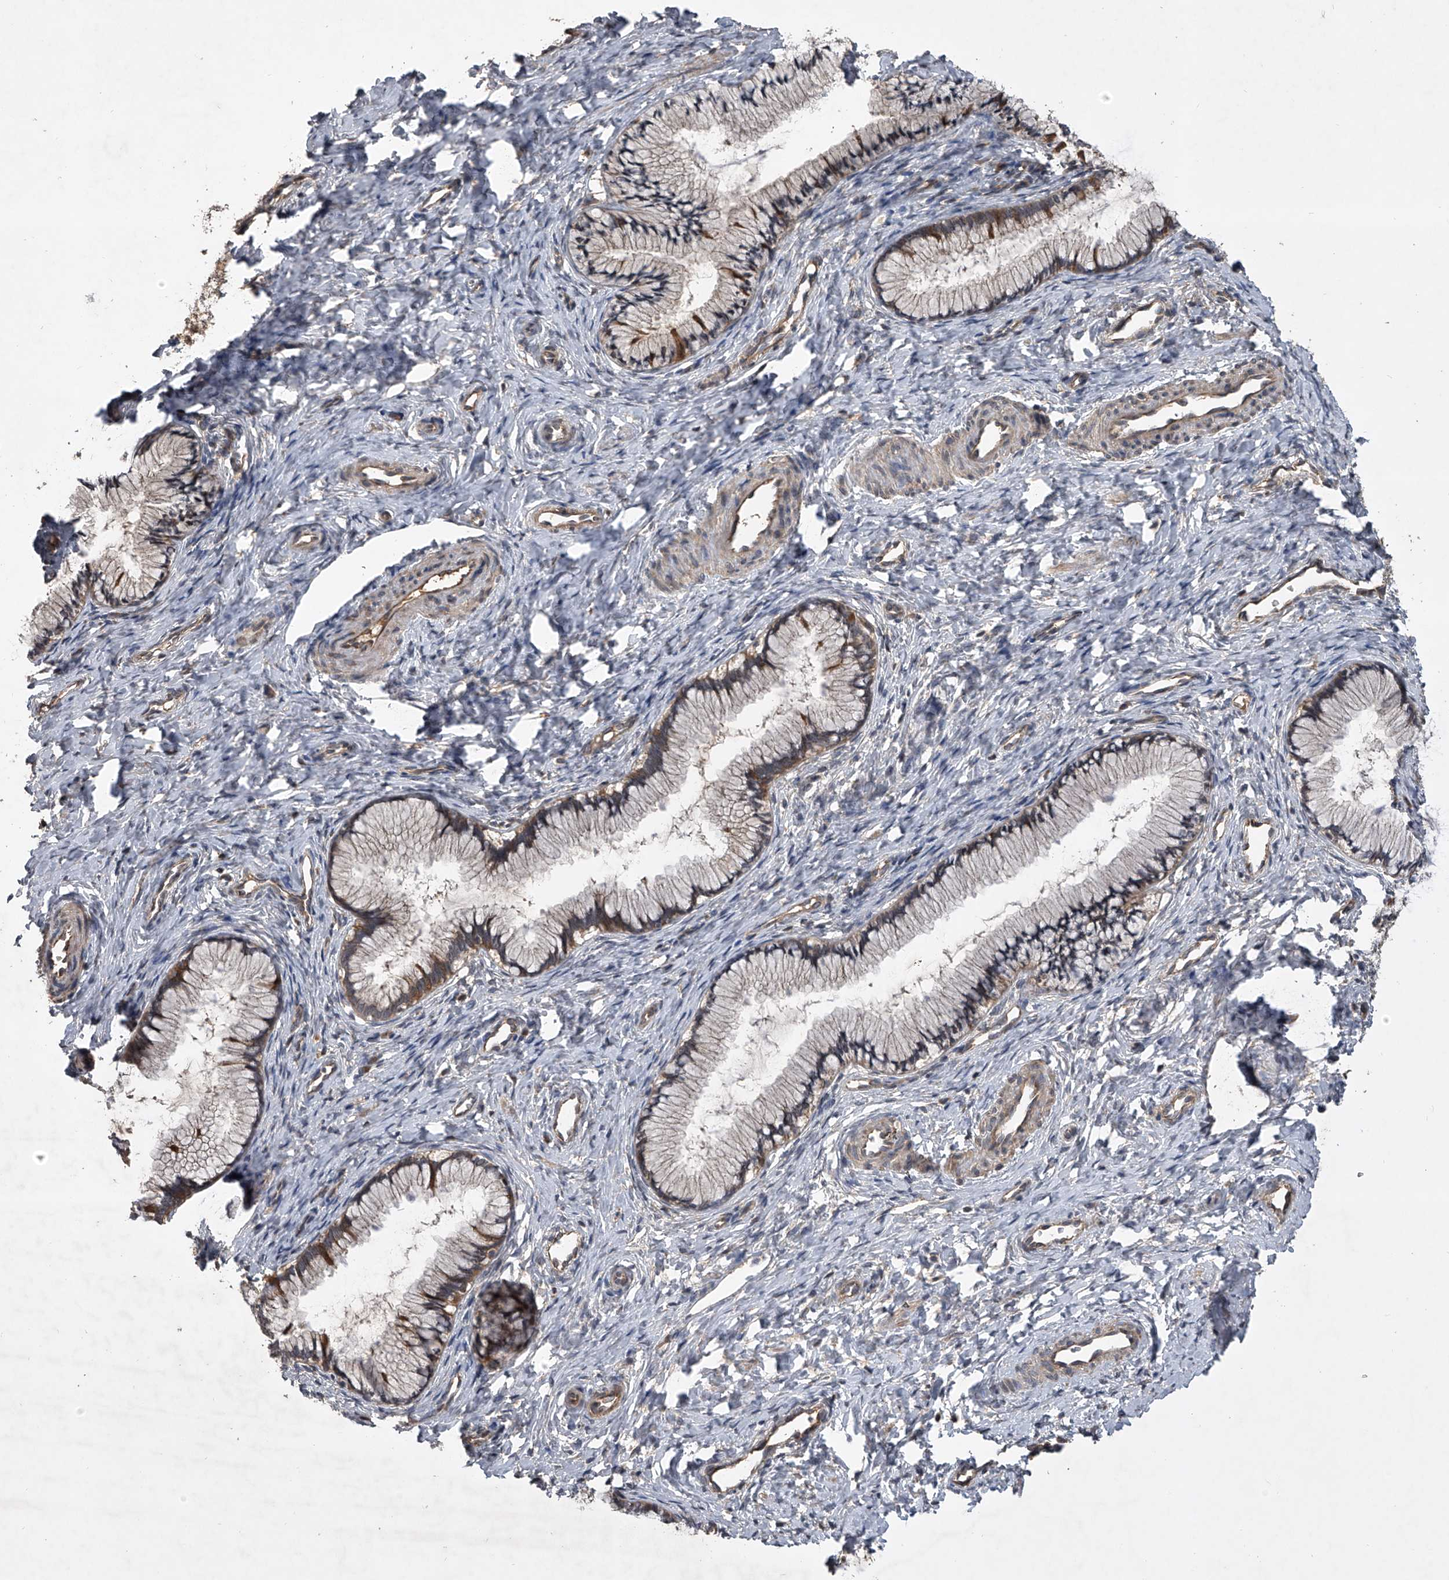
{"staining": {"intensity": "moderate", "quantity": "<25%", "location": "cytoplasmic/membranous"}, "tissue": "cervix", "cell_type": "Glandular cells", "image_type": "normal", "snomed": [{"axis": "morphology", "description": "Normal tissue, NOS"}, {"axis": "topography", "description": "Cervix"}], "caption": "Protein expression by immunohistochemistry (IHC) demonstrates moderate cytoplasmic/membranous staining in approximately <25% of glandular cells in benign cervix. (DAB (3,3'-diaminobenzidine) = brown stain, brightfield microscopy at high magnification).", "gene": "NFS1", "patient": {"sex": "female", "age": 27}}